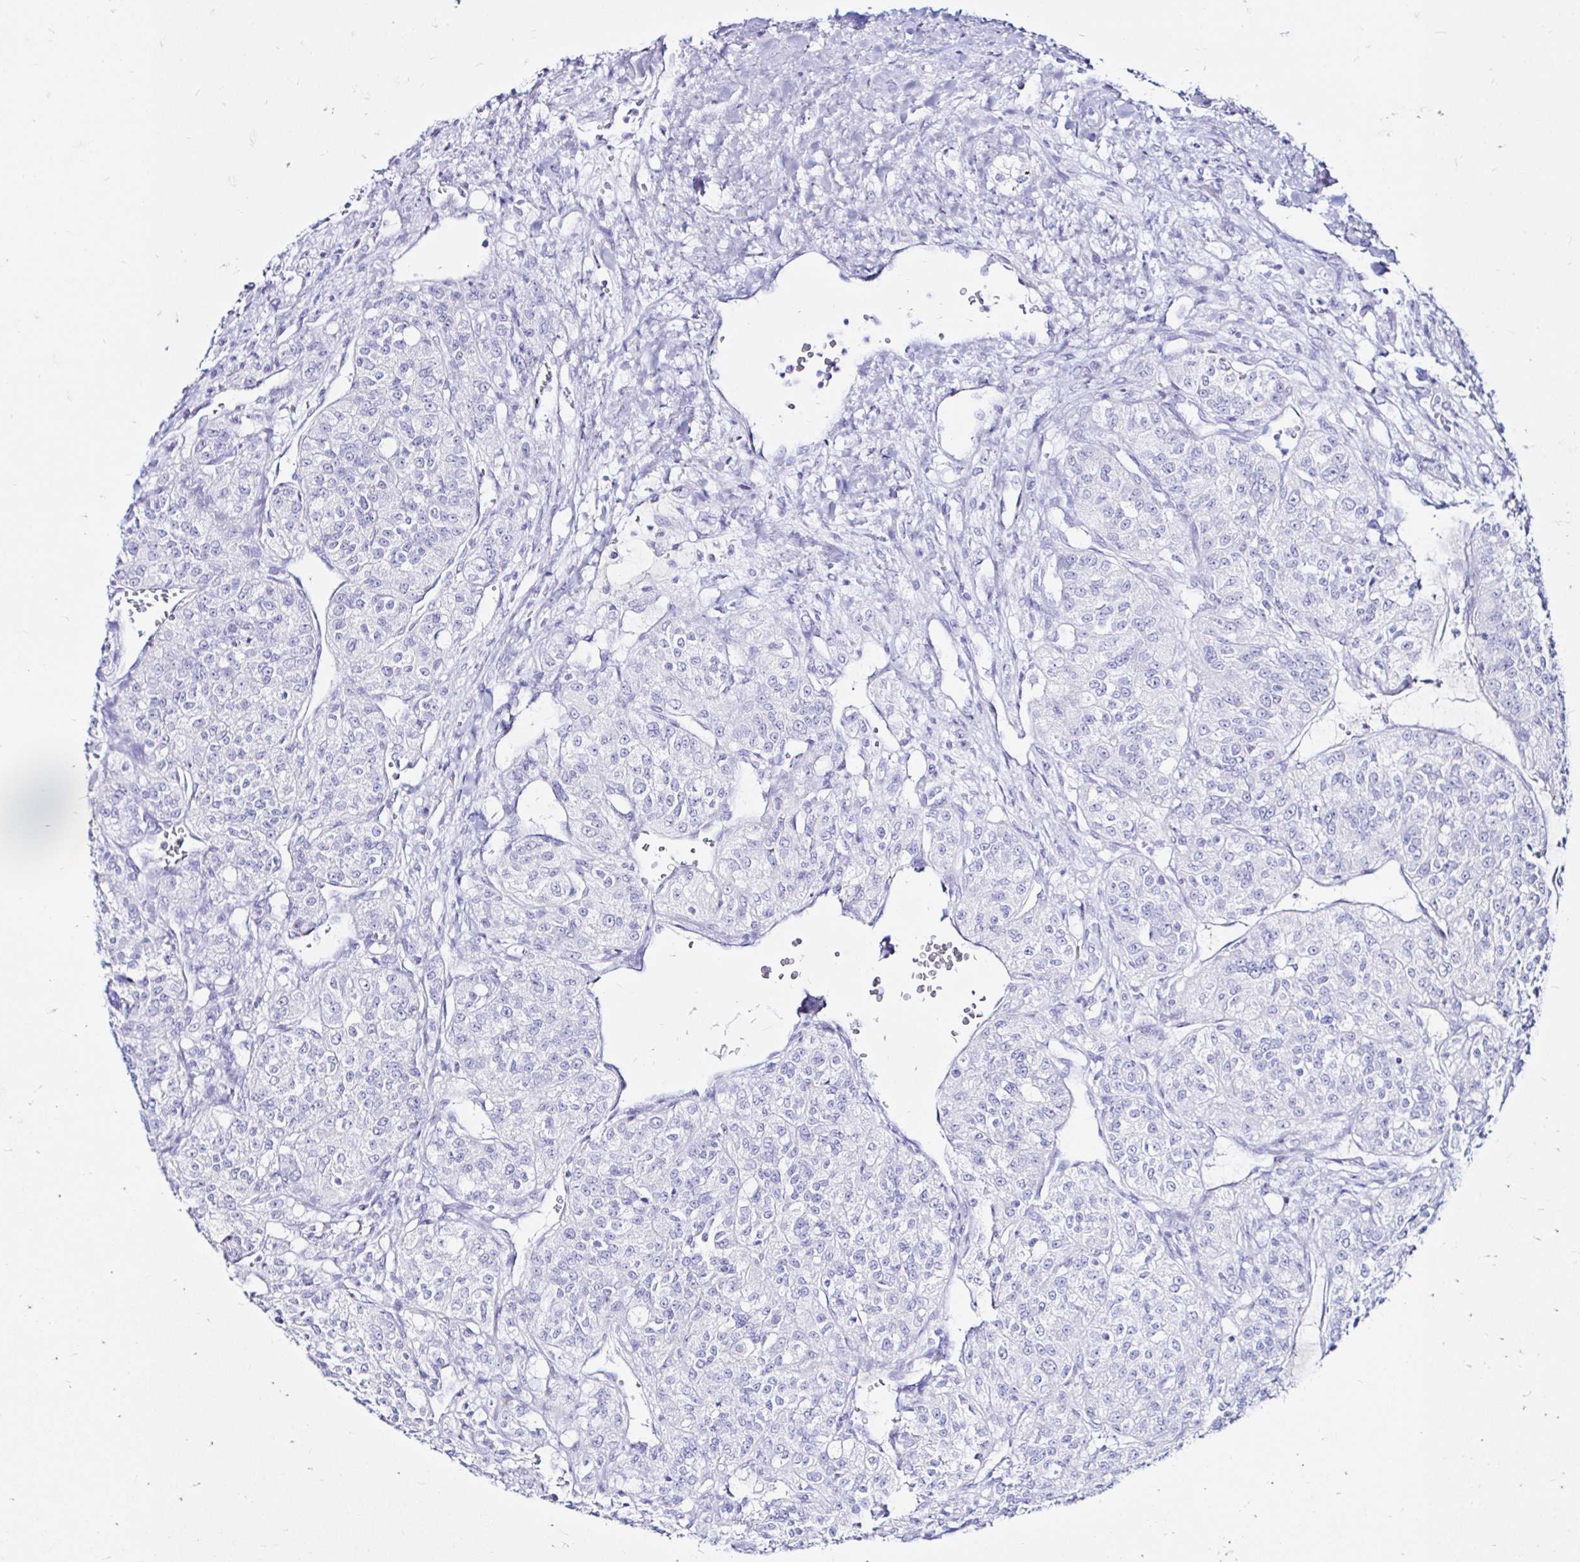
{"staining": {"intensity": "negative", "quantity": "none", "location": "none"}, "tissue": "renal cancer", "cell_type": "Tumor cells", "image_type": "cancer", "snomed": [{"axis": "morphology", "description": "Adenocarcinoma, NOS"}, {"axis": "topography", "description": "Kidney"}], "caption": "This is a micrograph of immunohistochemistry staining of renal cancer (adenocarcinoma), which shows no positivity in tumor cells.", "gene": "ZNF432", "patient": {"sex": "female", "age": 63}}